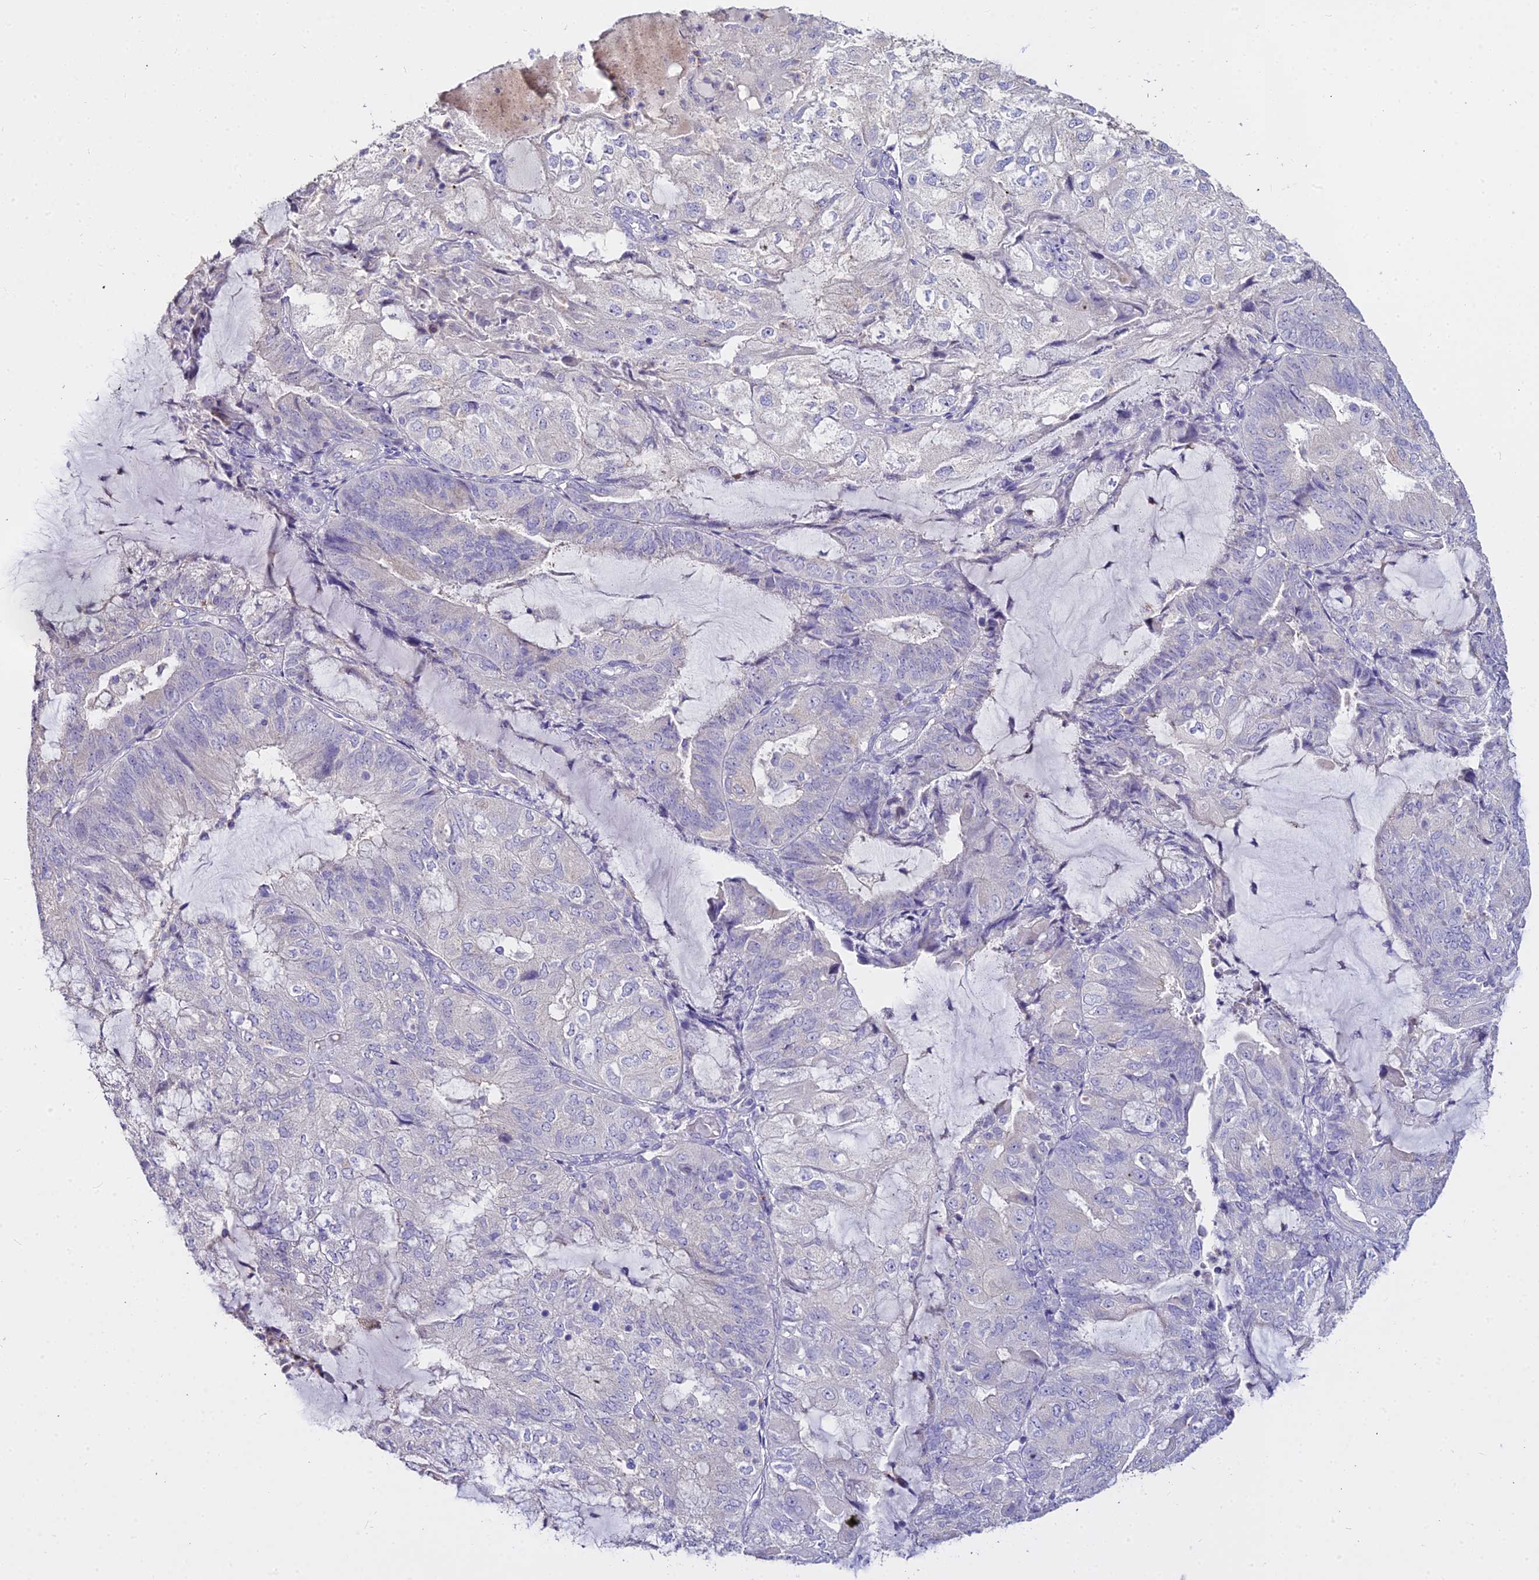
{"staining": {"intensity": "negative", "quantity": "none", "location": "none"}, "tissue": "endometrial cancer", "cell_type": "Tumor cells", "image_type": "cancer", "snomed": [{"axis": "morphology", "description": "Adenocarcinoma, NOS"}, {"axis": "topography", "description": "Endometrium"}], "caption": "High power microscopy image of an IHC histopathology image of endometrial cancer, revealing no significant positivity in tumor cells. (Immunohistochemistry, brightfield microscopy, high magnification).", "gene": "GLYAT", "patient": {"sex": "female", "age": 81}}